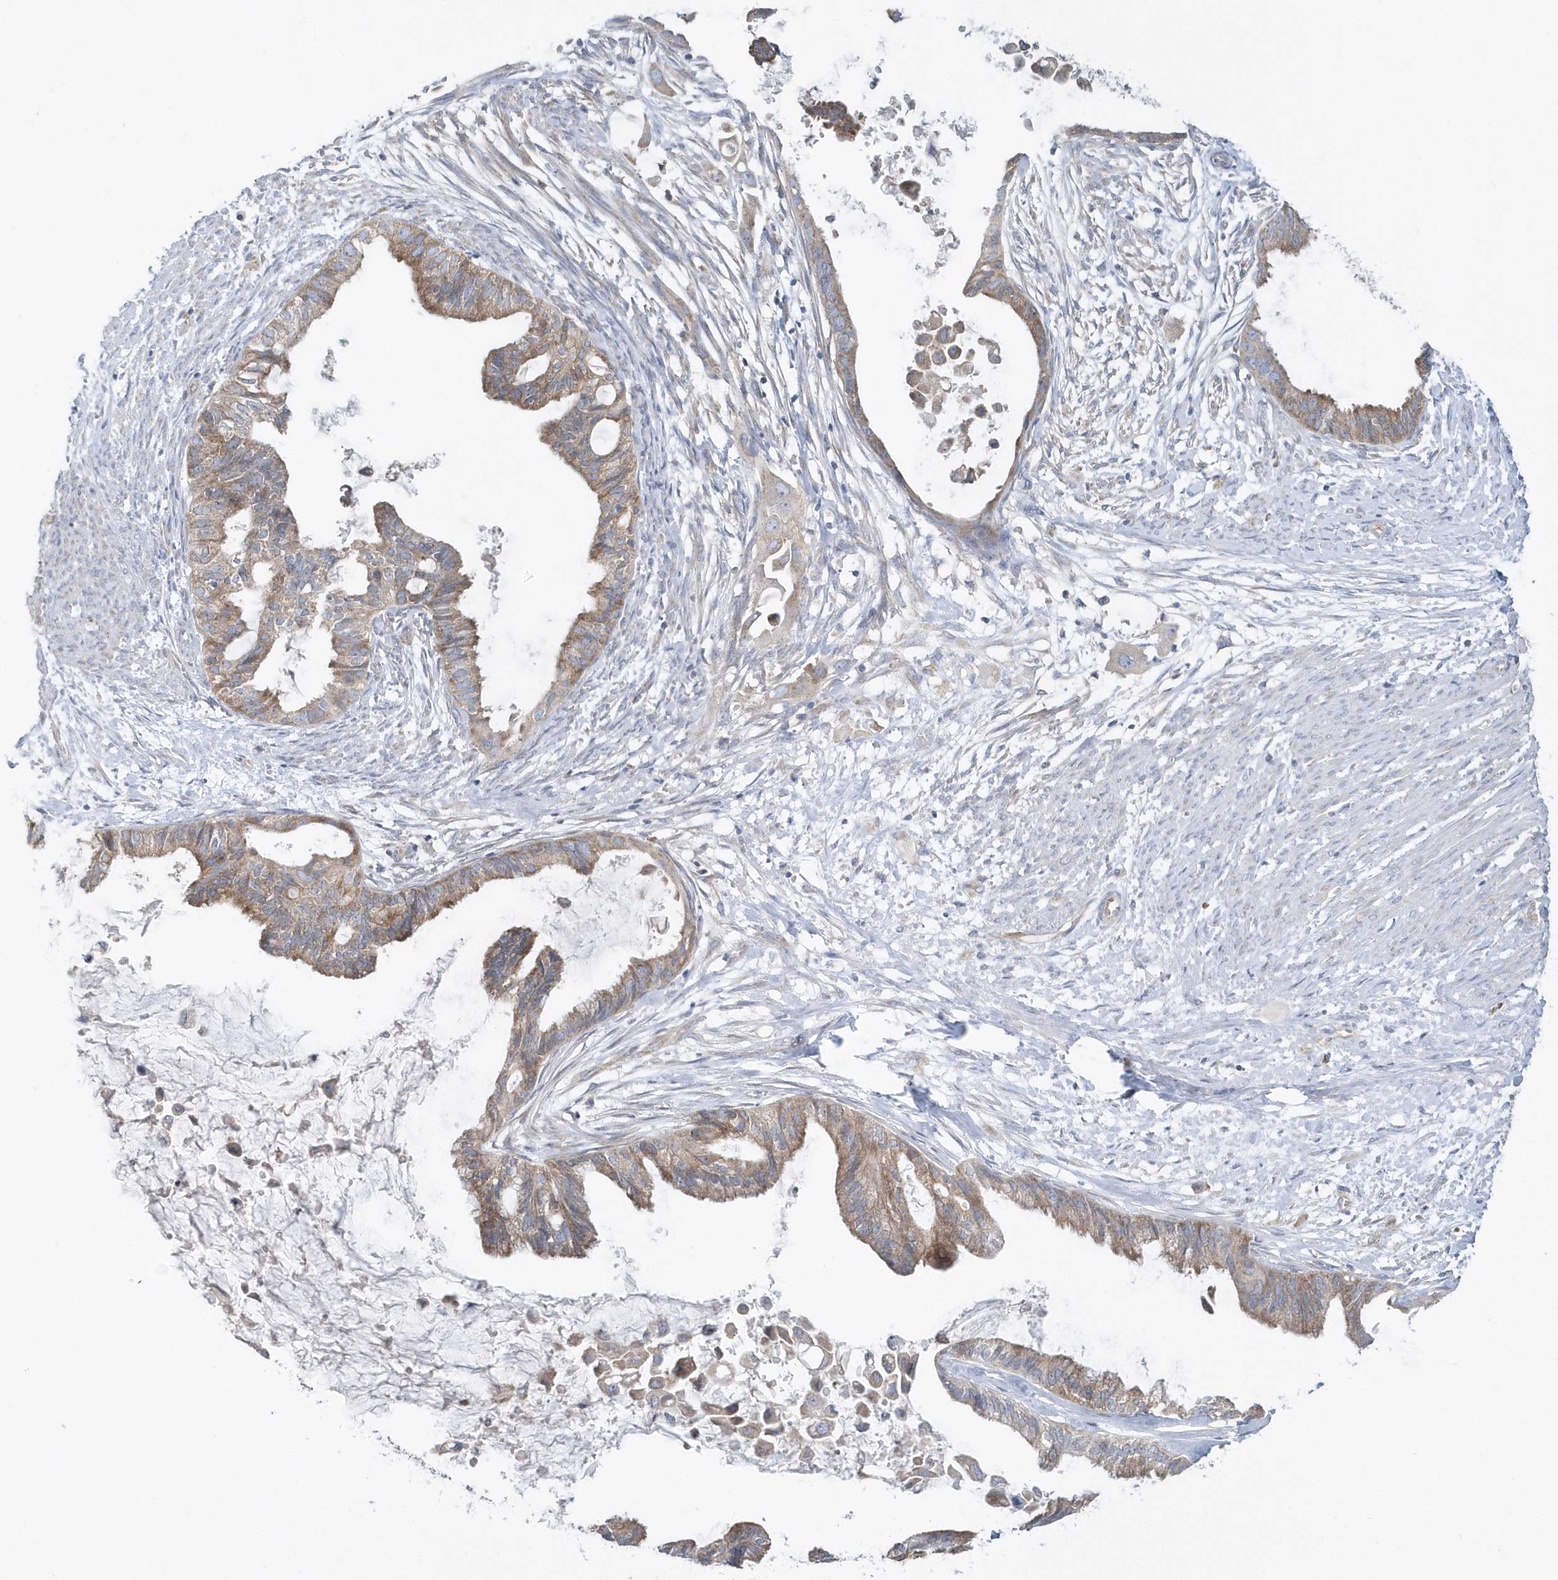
{"staining": {"intensity": "weak", "quantity": ">75%", "location": "cytoplasmic/membranous"}, "tissue": "cervical cancer", "cell_type": "Tumor cells", "image_type": "cancer", "snomed": [{"axis": "morphology", "description": "Normal tissue, NOS"}, {"axis": "morphology", "description": "Adenocarcinoma, NOS"}, {"axis": "topography", "description": "Cervix"}, {"axis": "topography", "description": "Endometrium"}], "caption": "Immunohistochemical staining of adenocarcinoma (cervical) exhibits low levels of weak cytoplasmic/membranous protein expression in approximately >75% of tumor cells.", "gene": "EIF3C", "patient": {"sex": "female", "age": 86}}